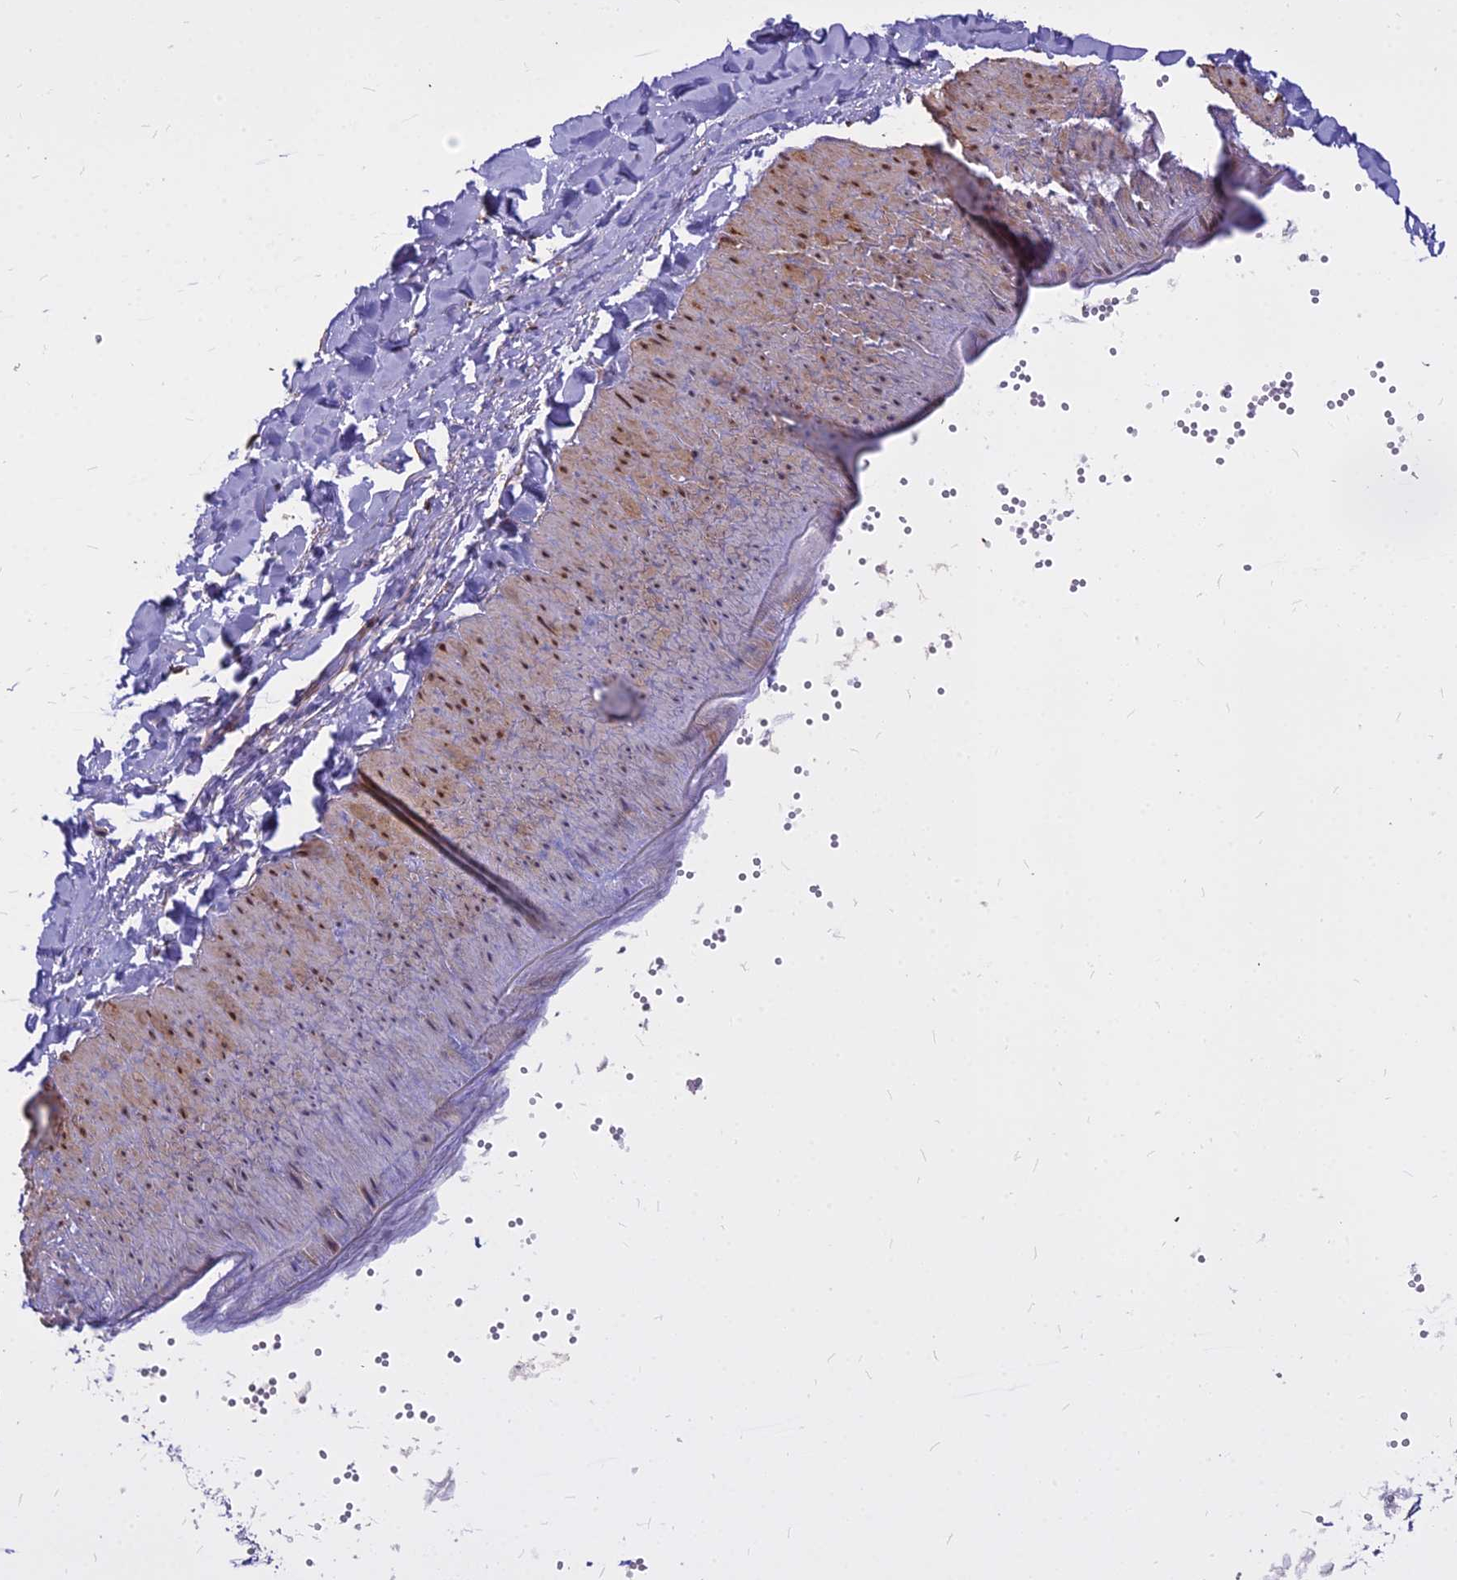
{"staining": {"intensity": "negative", "quantity": "none", "location": "none"}, "tissue": "adipose tissue", "cell_type": "Adipocytes", "image_type": "normal", "snomed": [{"axis": "morphology", "description": "Normal tissue, NOS"}, {"axis": "topography", "description": "Gallbladder"}, {"axis": "topography", "description": "Peripheral nerve tissue"}], "caption": "This is a photomicrograph of immunohistochemistry staining of unremarkable adipose tissue, which shows no positivity in adipocytes.", "gene": "ALG10B", "patient": {"sex": "male", "age": 38}}